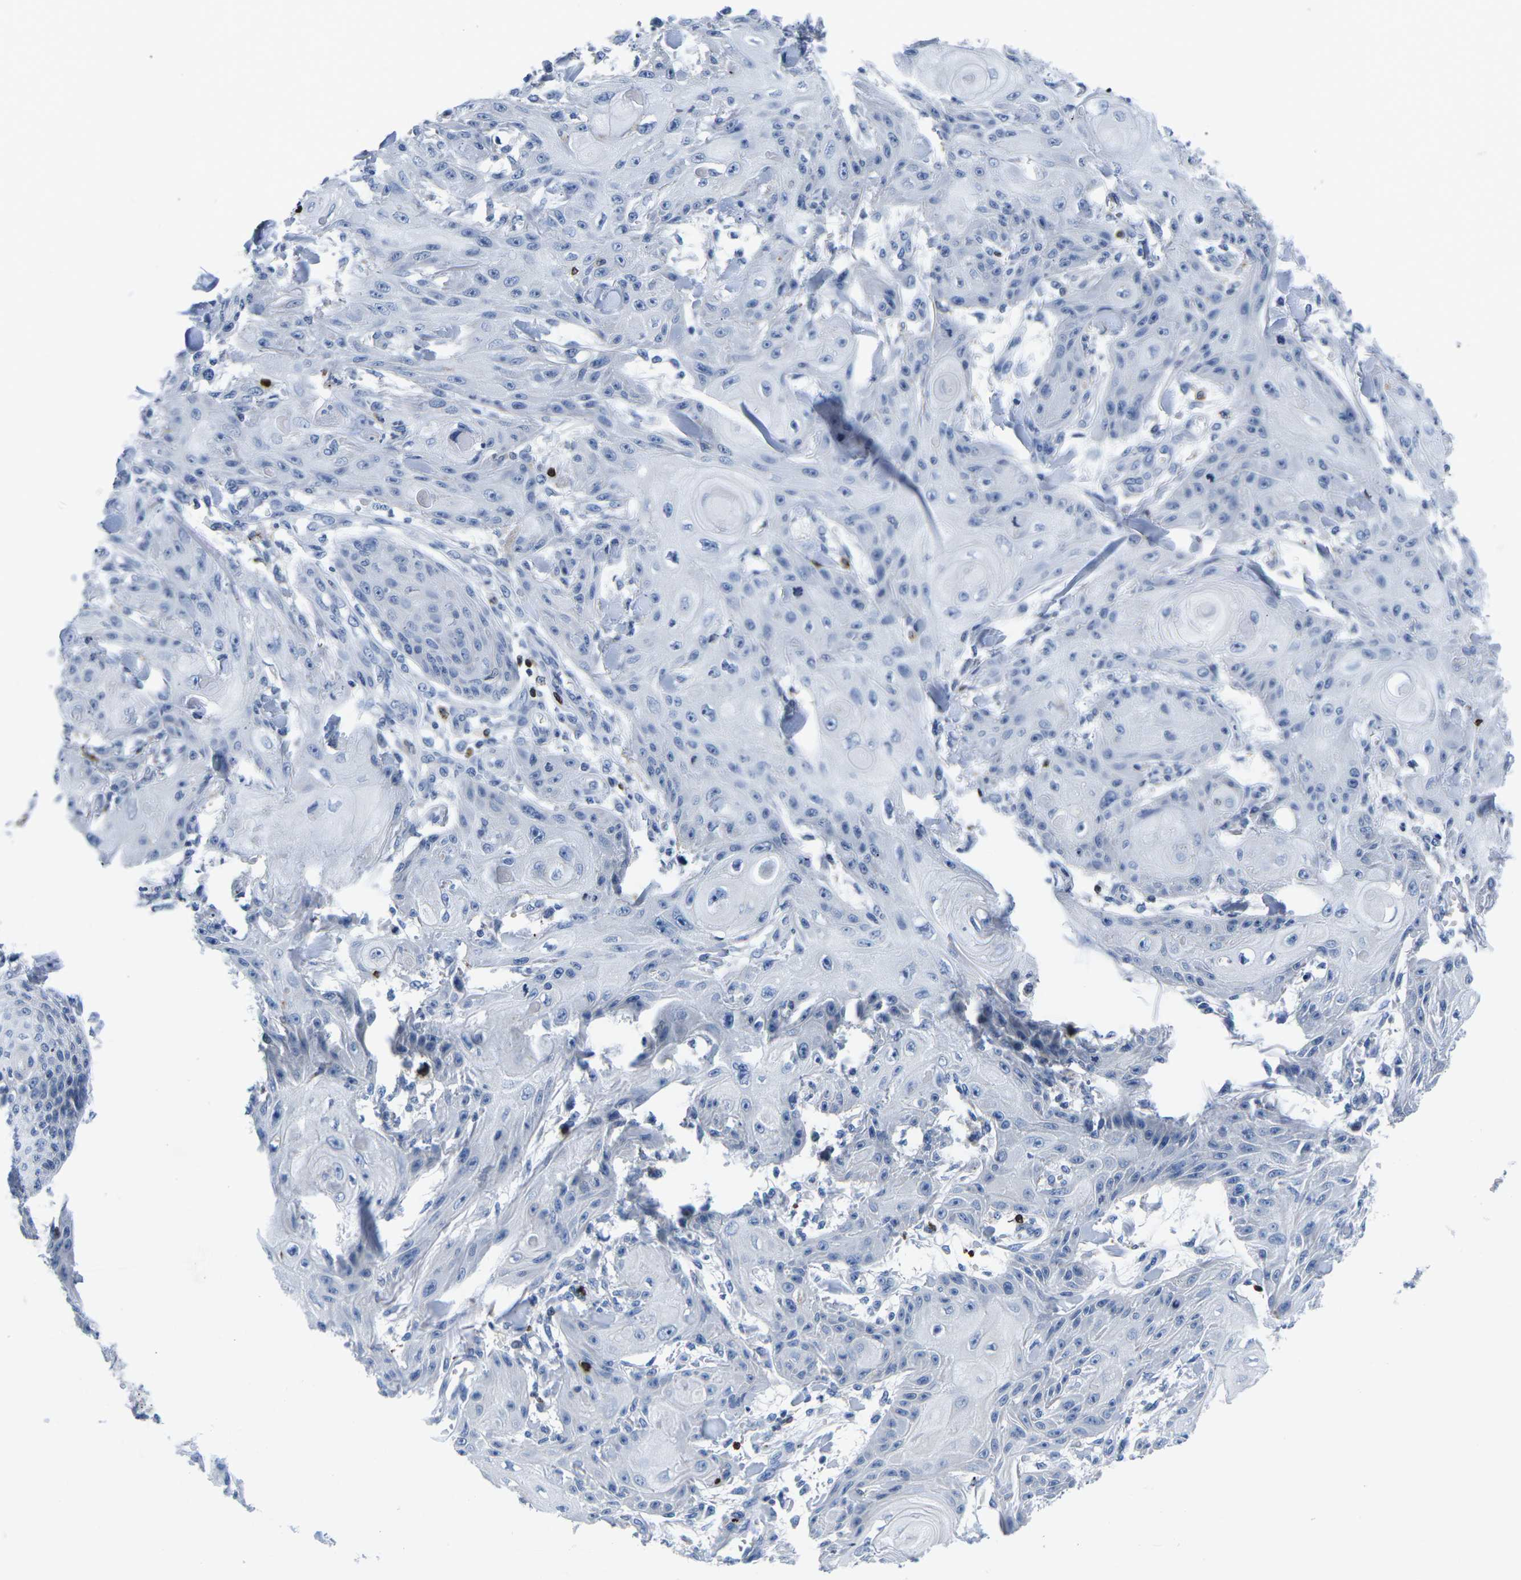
{"staining": {"intensity": "negative", "quantity": "none", "location": "none"}, "tissue": "skin cancer", "cell_type": "Tumor cells", "image_type": "cancer", "snomed": [{"axis": "morphology", "description": "Squamous cell carcinoma, NOS"}, {"axis": "topography", "description": "Skin"}], "caption": "High power microscopy photomicrograph of an IHC micrograph of skin cancer, revealing no significant expression in tumor cells.", "gene": "CTSW", "patient": {"sex": "male", "age": 74}}